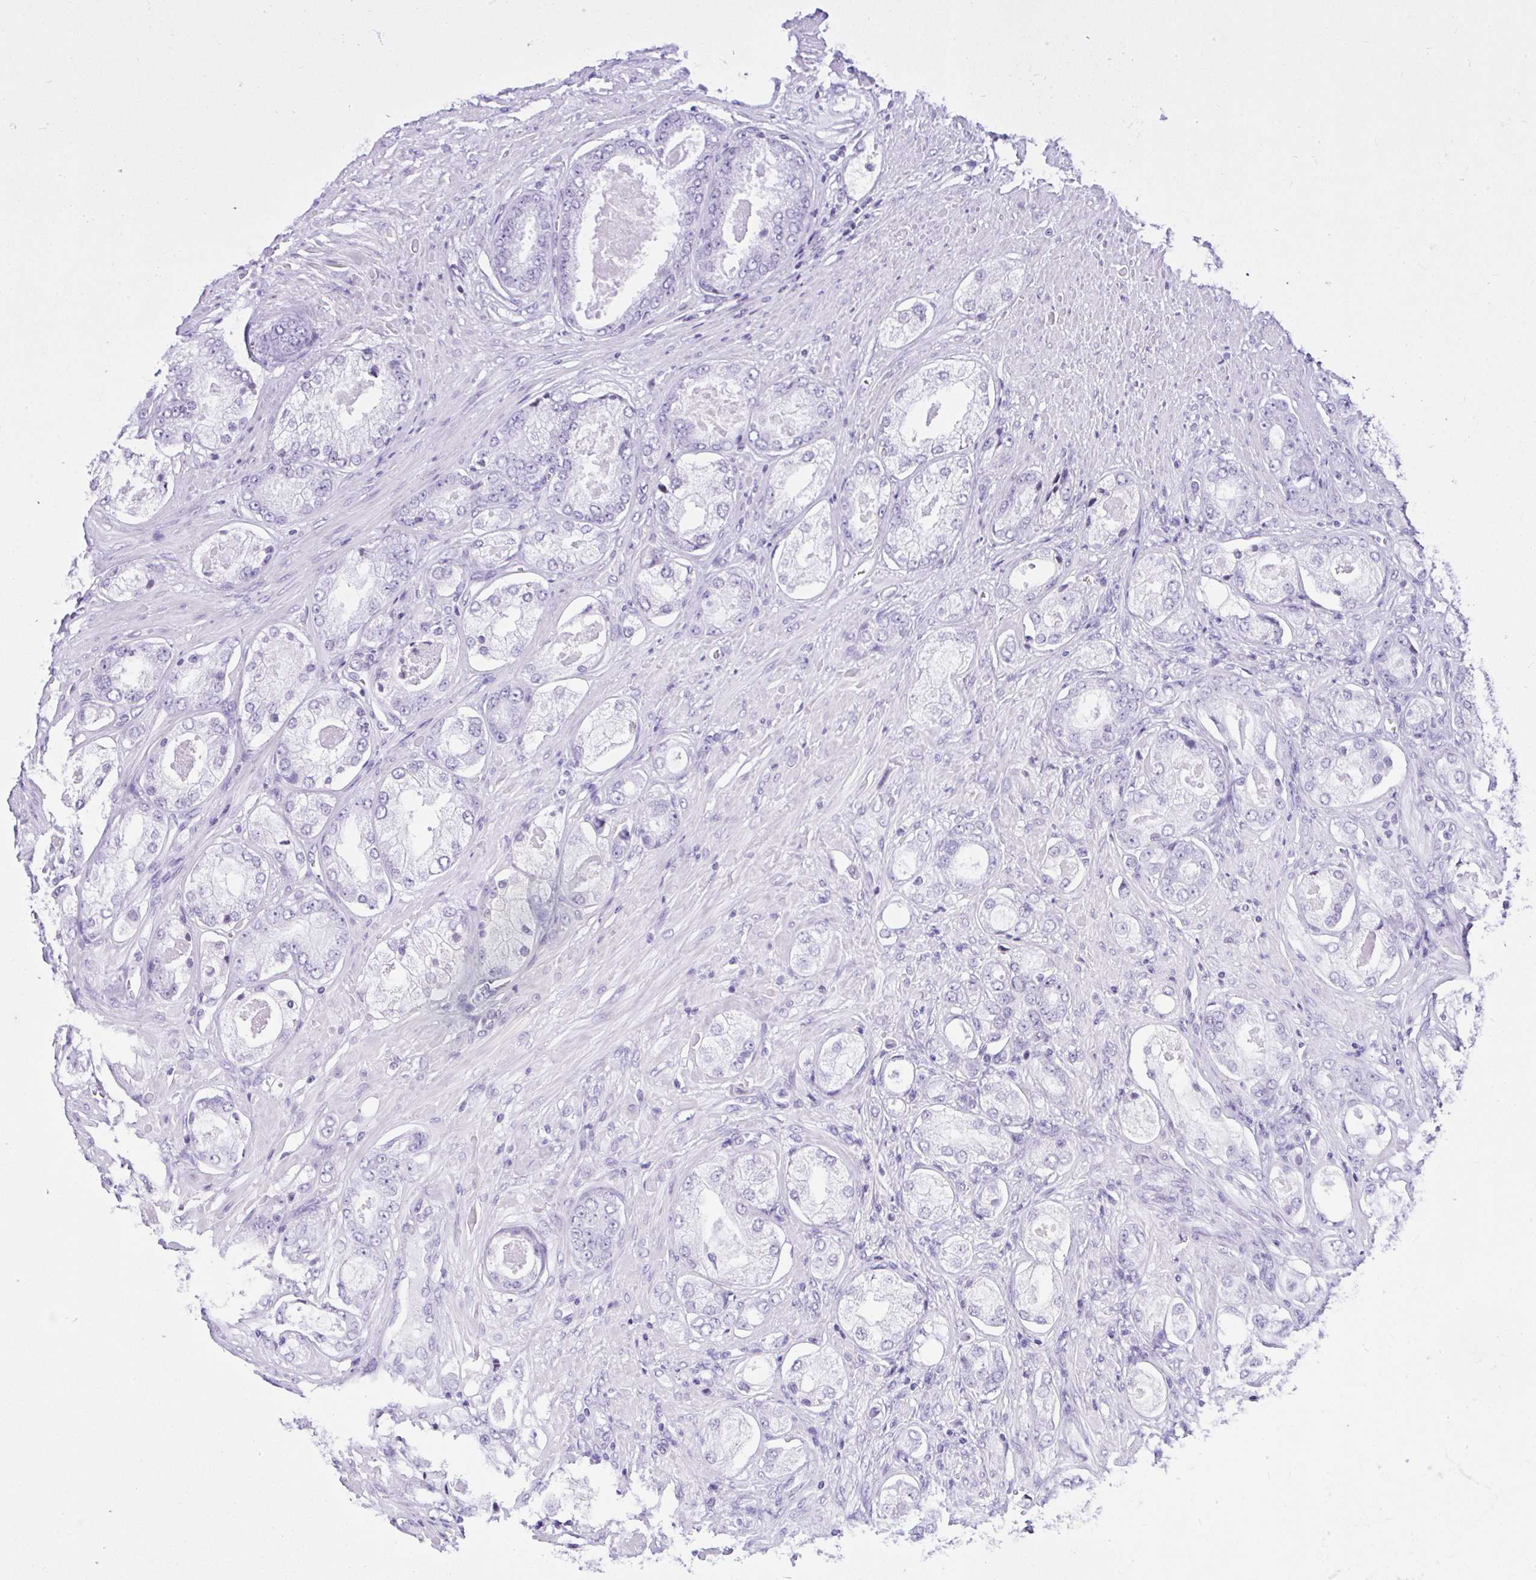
{"staining": {"intensity": "negative", "quantity": "none", "location": "none"}, "tissue": "prostate cancer", "cell_type": "Tumor cells", "image_type": "cancer", "snomed": [{"axis": "morphology", "description": "Adenocarcinoma, Low grade"}, {"axis": "topography", "description": "Prostate"}], "caption": "Adenocarcinoma (low-grade) (prostate) was stained to show a protein in brown. There is no significant positivity in tumor cells. (DAB IHC, high magnification).", "gene": "KRT27", "patient": {"sex": "male", "age": 68}}